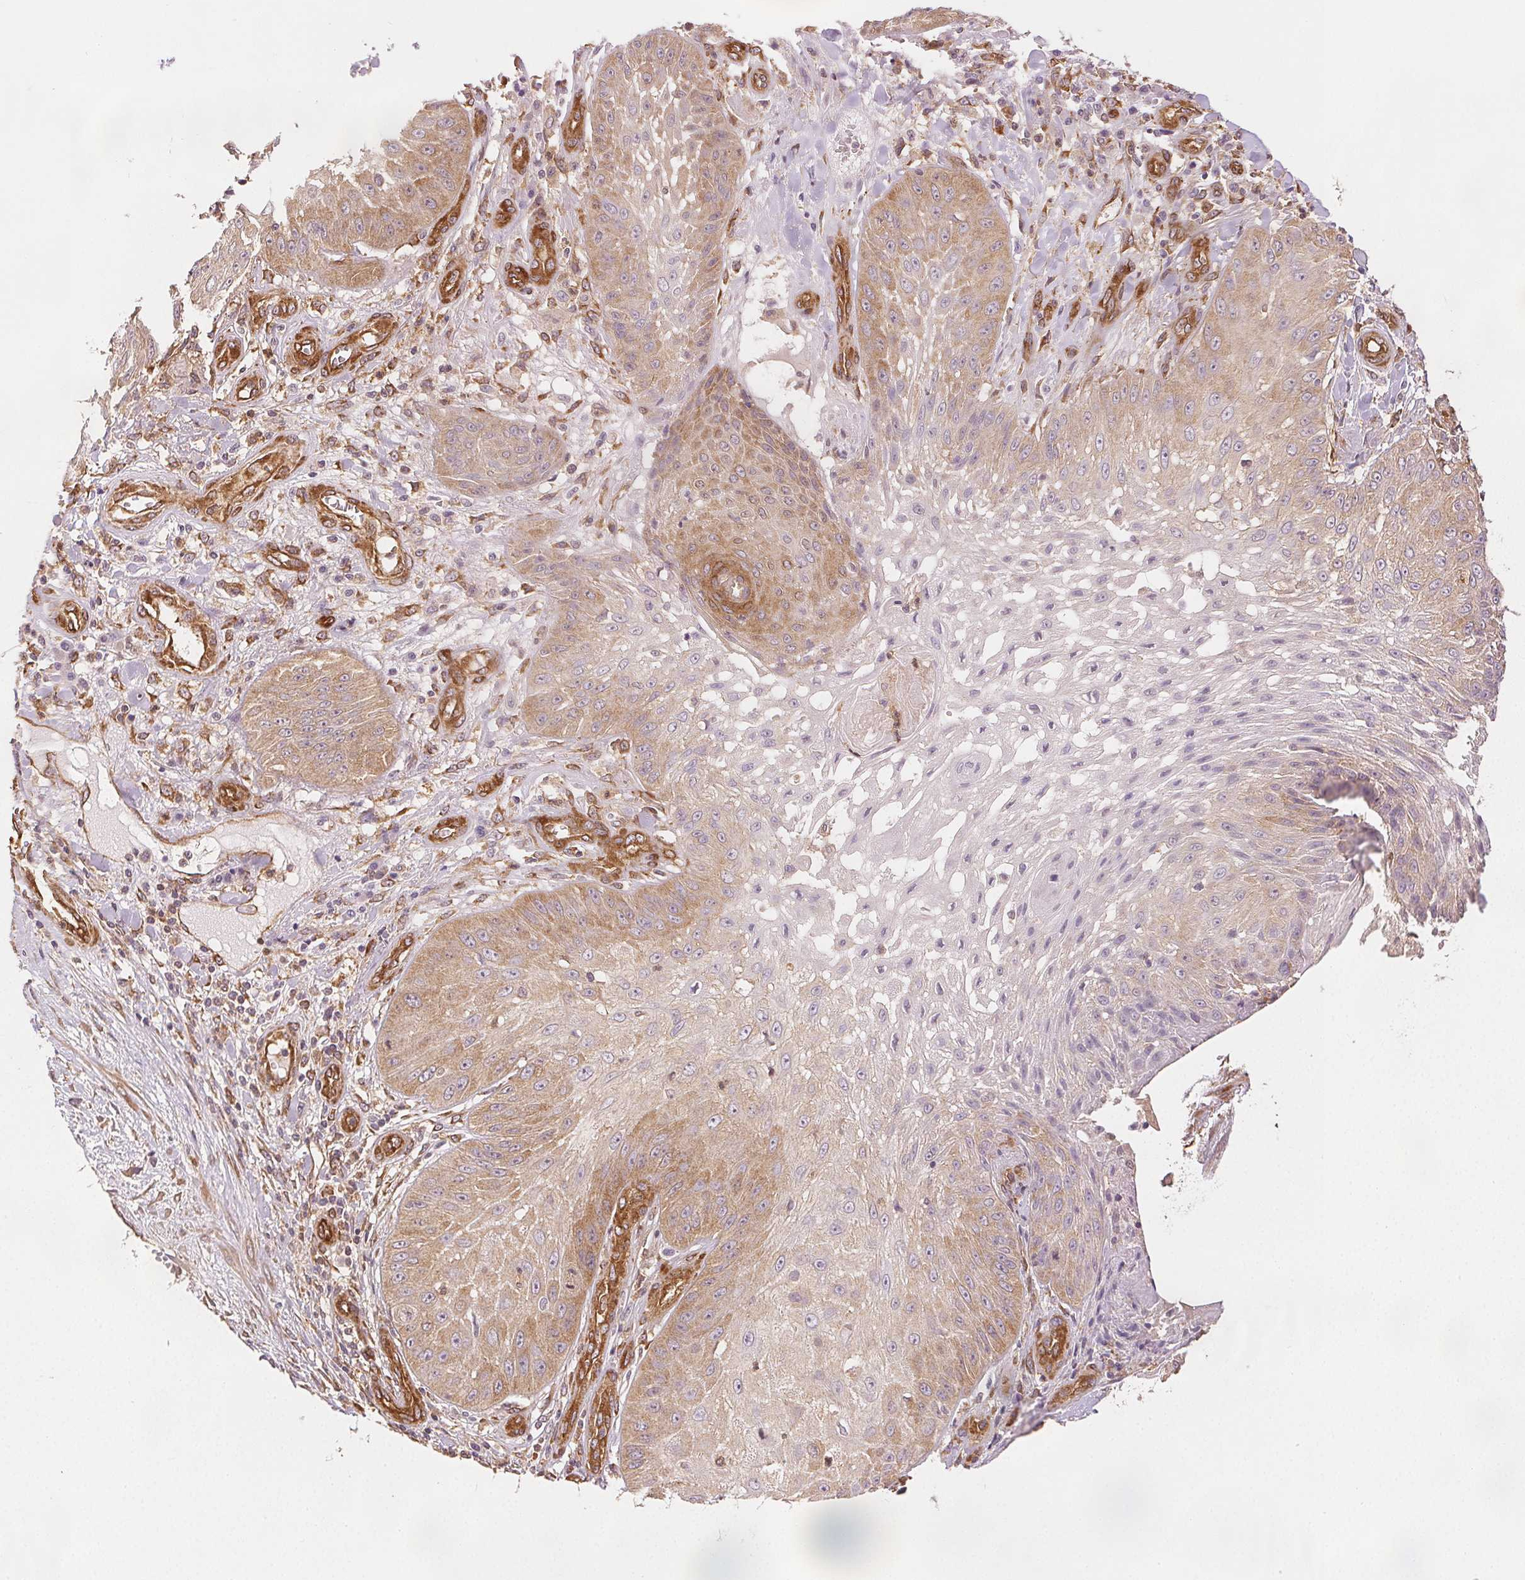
{"staining": {"intensity": "weak", "quantity": "25%-75%", "location": "cytoplasmic/membranous"}, "tissue": "skin cancer", "cell_type": "Tumor cells", "image_type": "cancer", "snomed": [{"axis": "morphology", "description": "Squamous cell carcinoma, NOS"}, {"axis": "topography", "description": "Skin"}], "caption": "Immunohistochemistry (IHC) histopathology image of human skin cancer (squamous cell carcinoma) stained for a protein (brown), which displays low levels of weak cytoplasmic/membranous positivity in approximately 25%-75% of tumor cells.", "gene": "DIAPH2", "patient": {"sex": "male", "age": 70}}